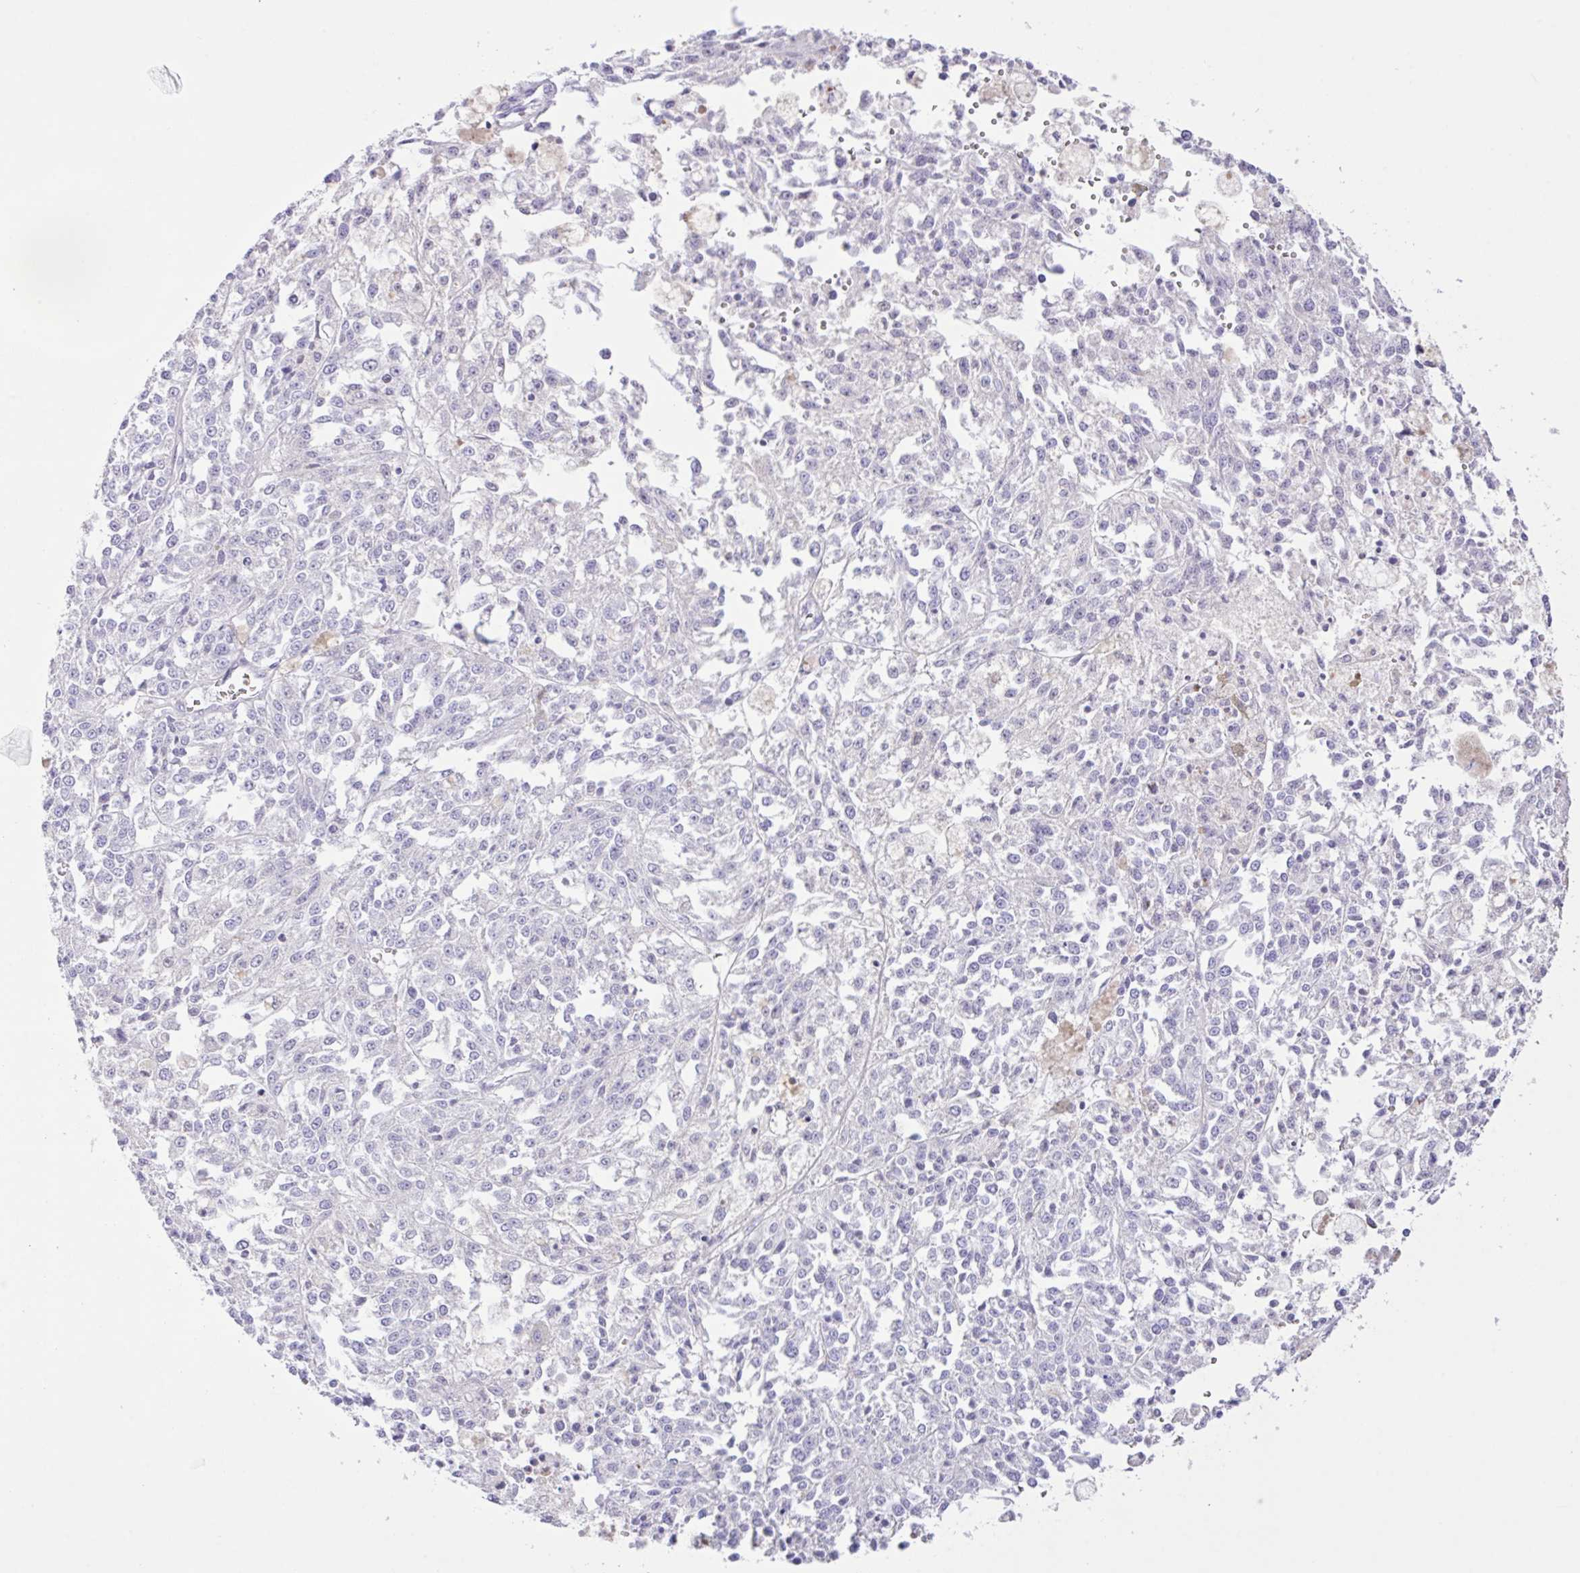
{"staining": {"intensity": "negative", "quantity": "none", "location": "none"}, "tissue": "melanoma", "cell_type": "Tumor cells", "image_type": "cancer", "snomed": [{"axis": "morphology", "description": "Malignant melanoma, NOS"}, {"axis": "topography", "description": "Skin"}], "caption": "Tumor cells show no significant protein positivity in melanoma. The staining is performed using DAB brown chromogen with nuclei counter-stained in using hematoxylin.", "gene": "CST11", "patient": {"sex": "female", "age": 64}}